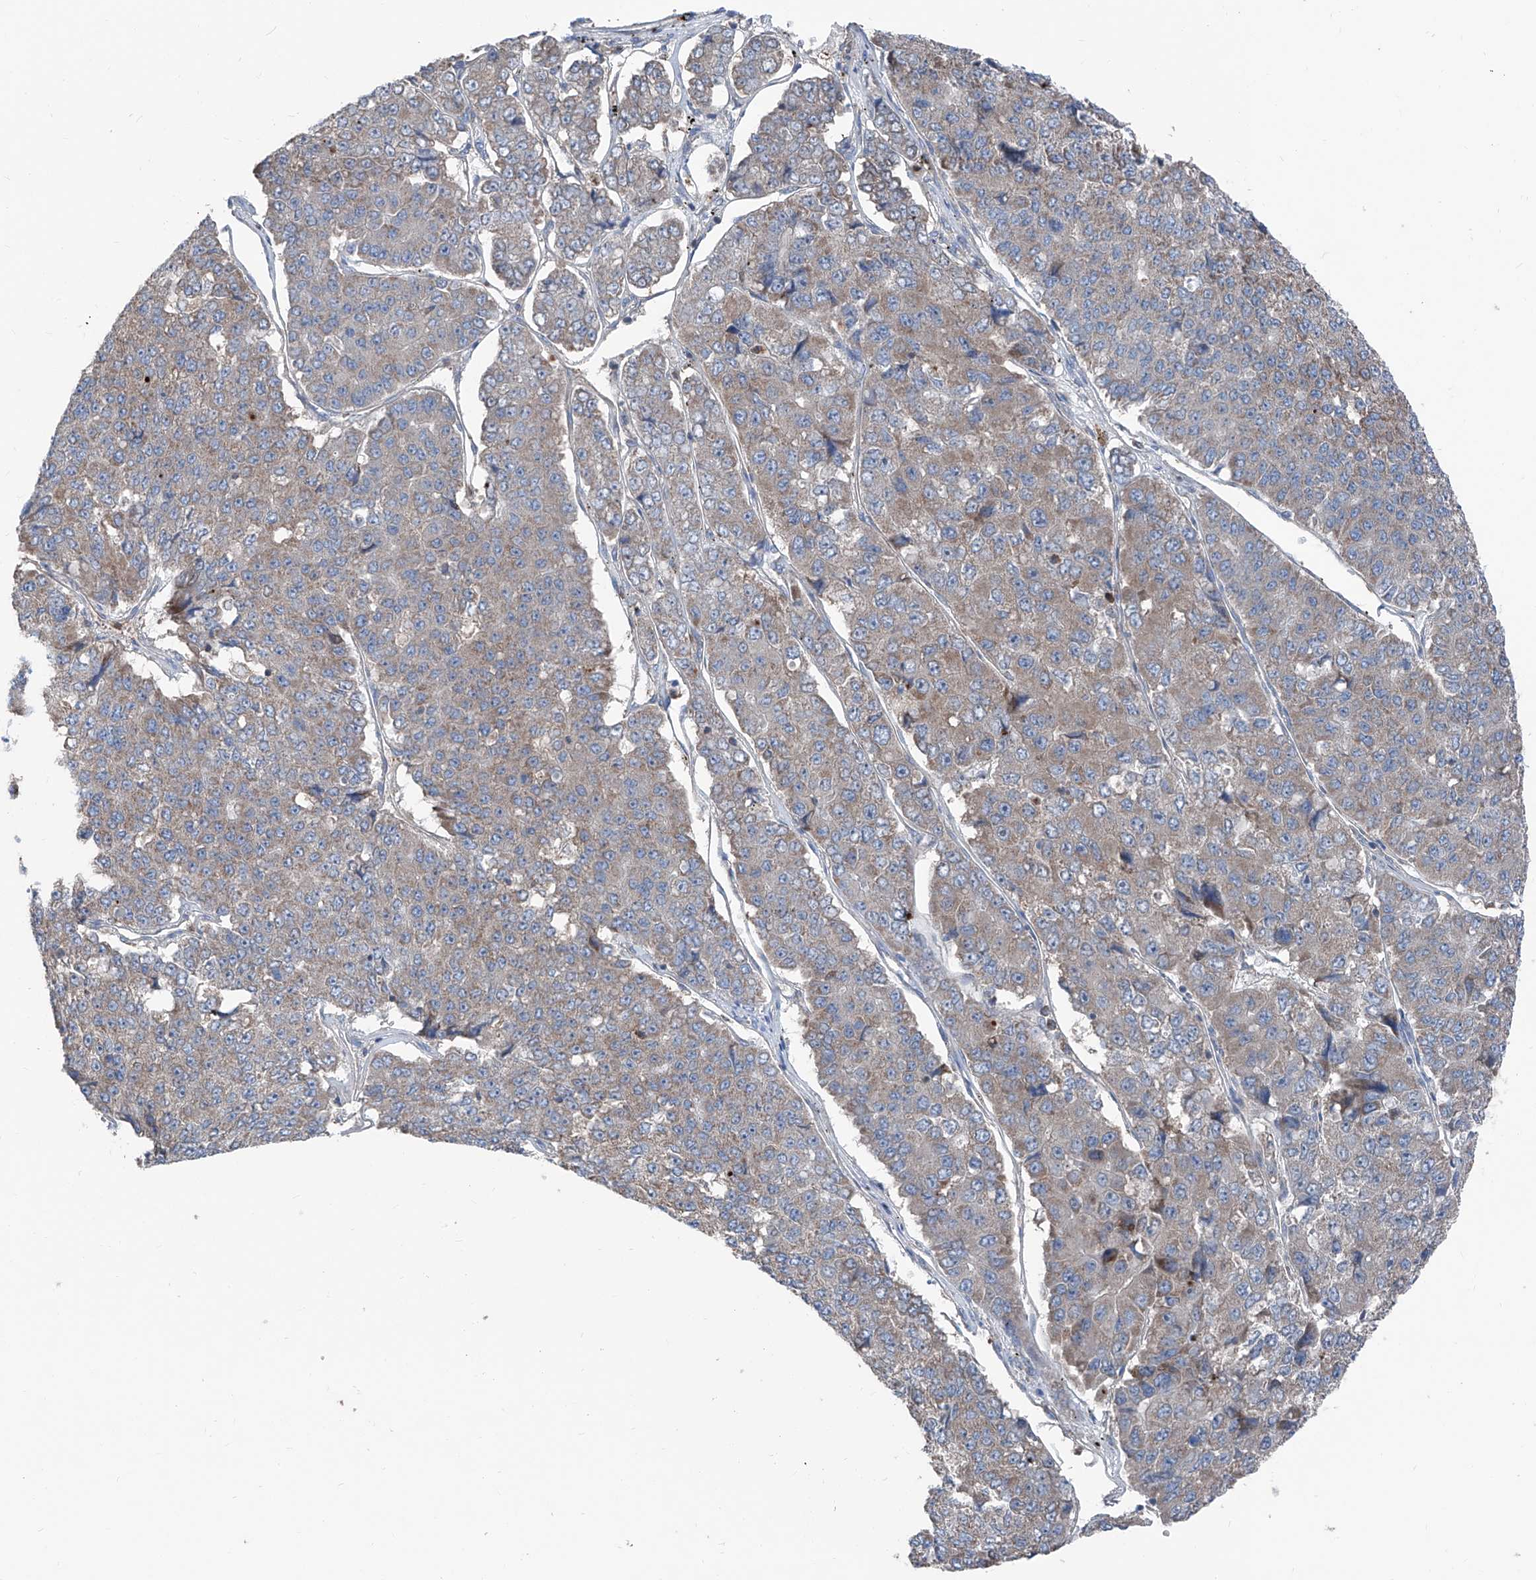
{"staining": {"intensity": "weak", "quantity": "25%-75%", "location": "cytoplasmic/membranous"}, "tissue": "pancreatic cancer", "cell_type": "Tumor cells", "image_type": "cancer", "snomed": [{"axis": "morphology", "description": "Adenocarcinoma, NOS"}, {"axis": "topography", "description": "Pancreas"}], "caption": "Immunohistochemical staining of human adenocarcinoma (pancreatic) displays low levels of weak cytoplasmic/membranous positivity in approximately 25%-75% of tumor cells.", "gene": "GPAT3", "patient": {"sex": "male", "age": 50}}